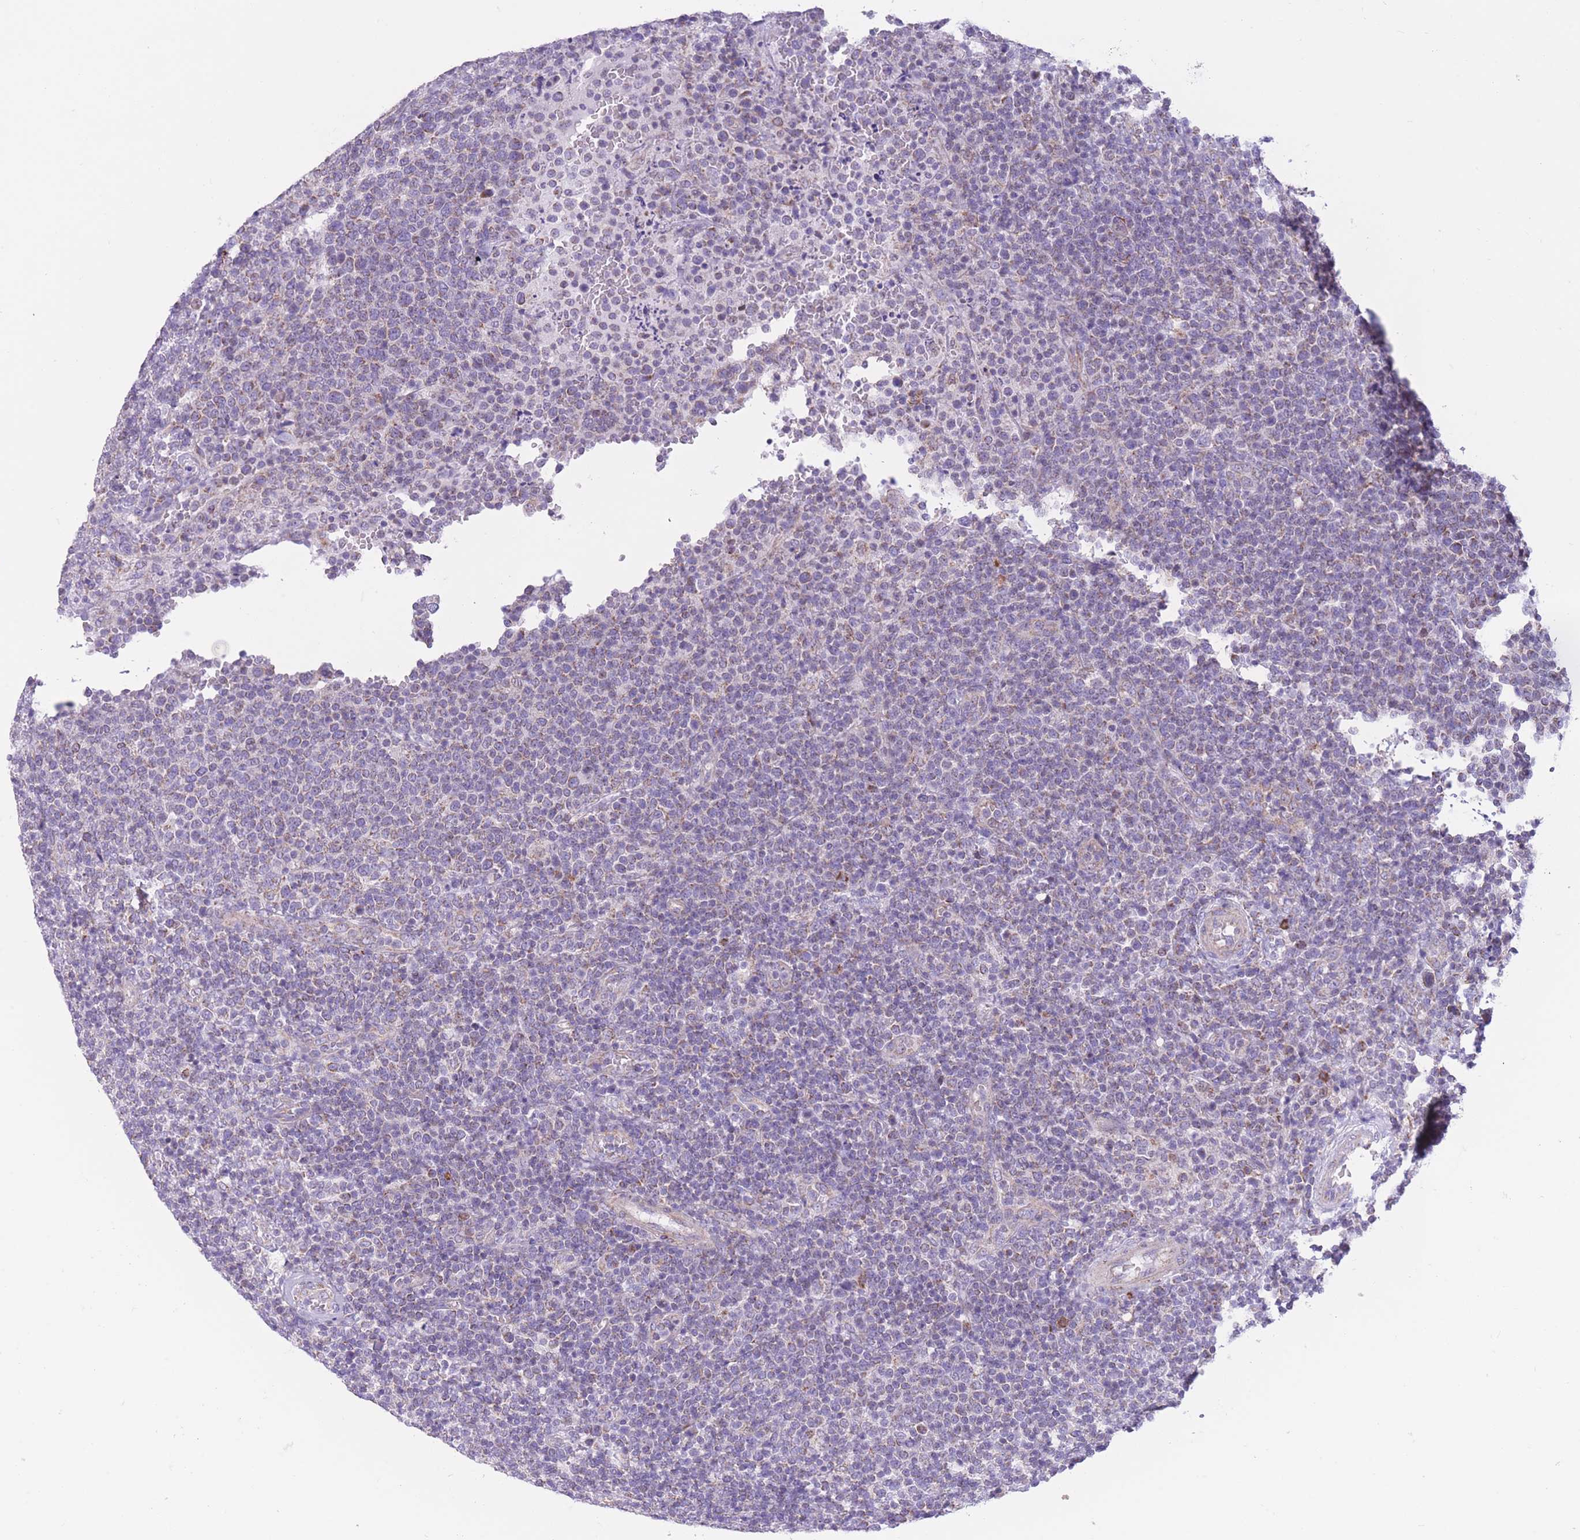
{"staining": {"intensity": "weak", "quantity": "<25%", "location": "cytoplasmic/membranous"}, "tissue": "lymphoma", "cell_type": "Tumor cells", "image_type": "cancer", "snomed": [{"axis": "morphology", "description": "Malignant lymphoma, non-Hodgkin's type, High grade"}, {"axis": "topography", "description": "Lymph node"}], "caption": "Tumor cells are negative for brown protein staining in high-grade malignant lymphoma, non-Hodgkin's type. The staining was performed using DAB to visualize the protein expression in brown, while the nuclei were stained in blue with hematoxylin (Magnification: 20x).", "gene": "PDHA1", "patient": {"sex": "male", "age": 61}}